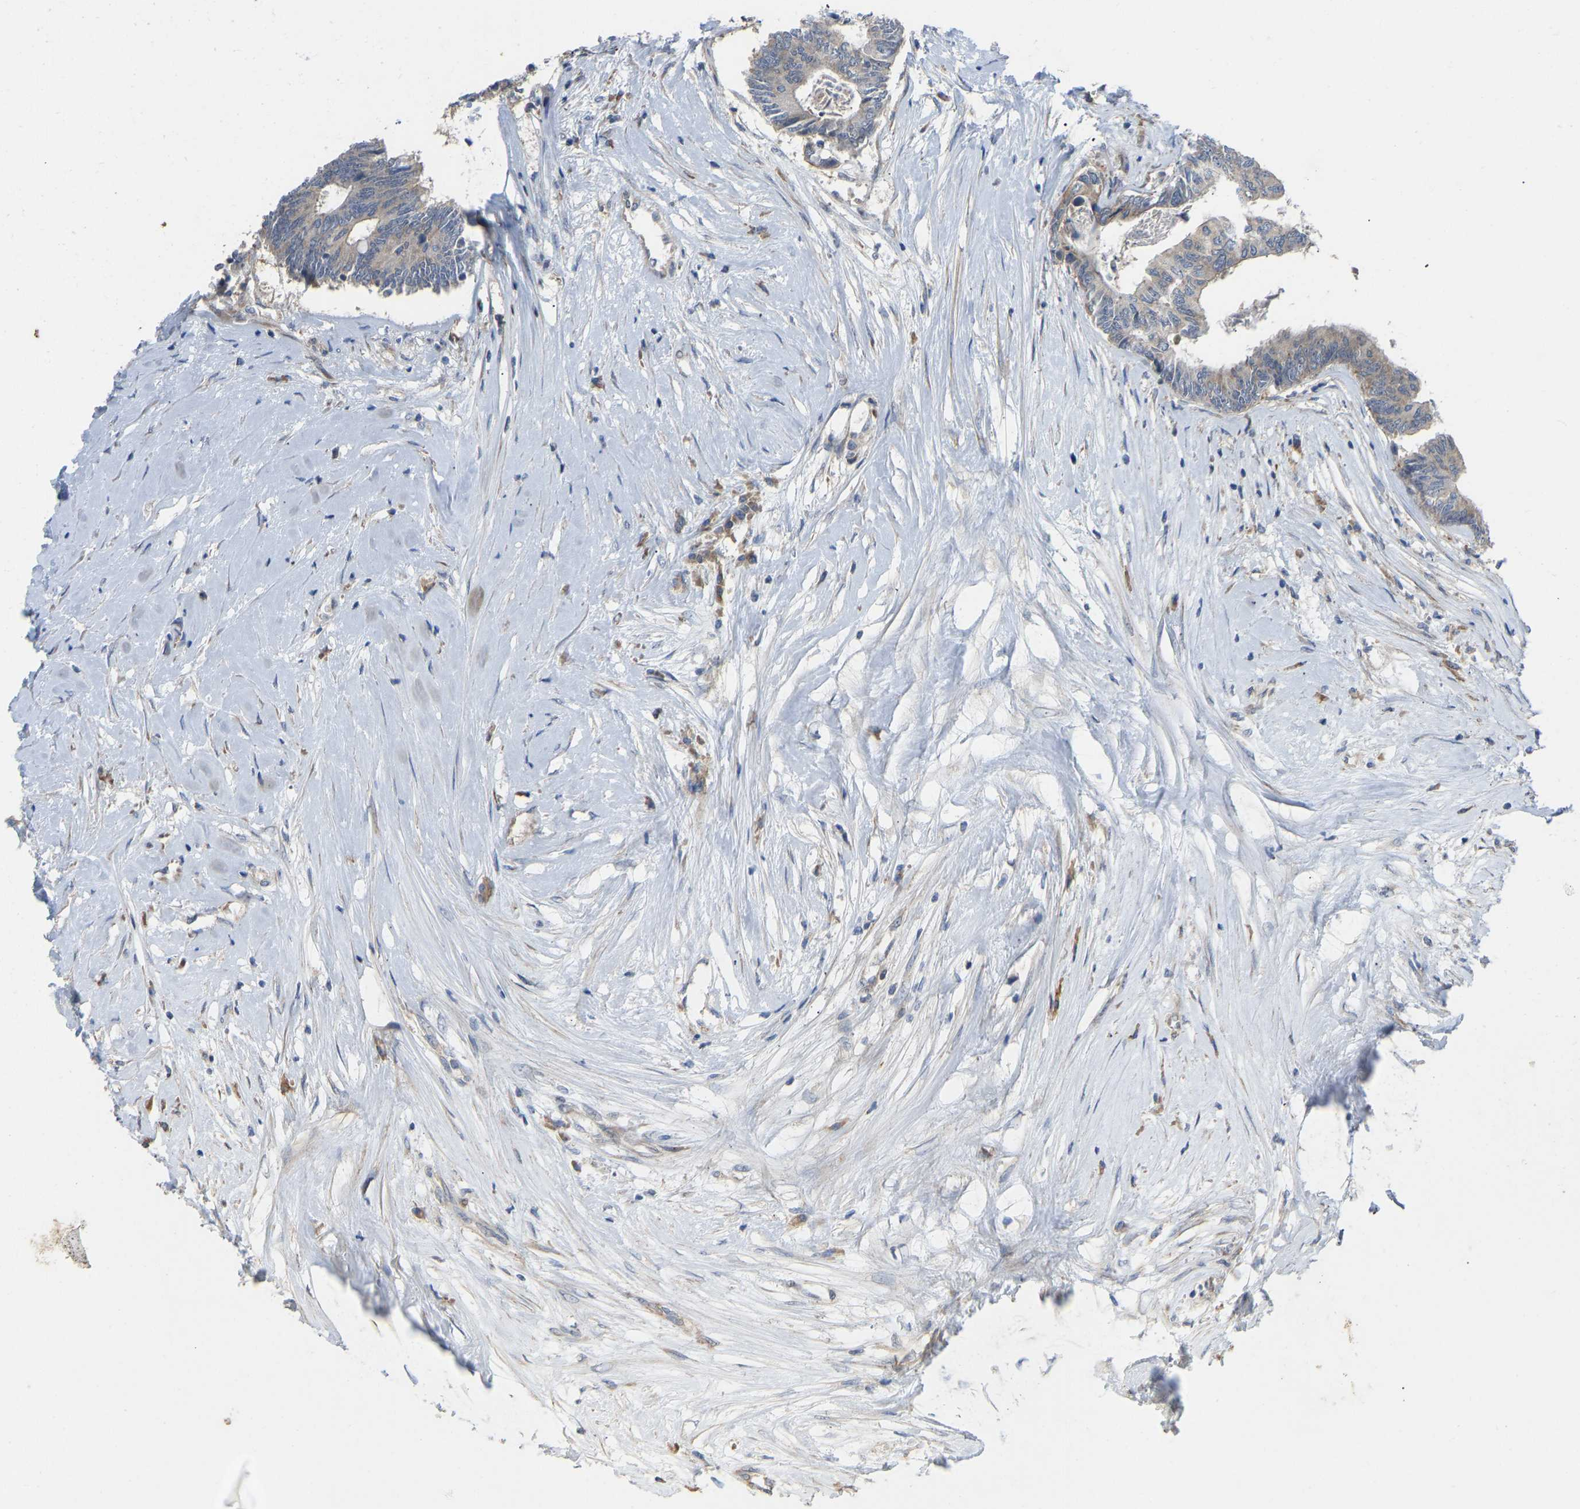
{"staining": {"intensity": "weak", "quantity": "<25%", "location": "cytoplasmic/membranous"}, "tissue": "colorectal cancer", "cell_type": "Tumor cells", "image_type": "cancer", "snomed": [{"axis": "morphology", "description": "Adenocarcinoma, NOS"}, {"axis": "topography", "description": "Rectum"}], "caption": "High magnification brightfield microscopy of colorectal cancer (adenocarcinoma) stained with DAB (3,3'-diaminobenzidine) (brown) and counterstained with hematoxylin (blue): tumor cells show no significant positivity. (DAB (3,3'-diaminobenzidine) immunohistochemistry visualized using brightfield microscopy, high magnification).", "gene": "HACD2", "patient": {"sex": "male", "age": 63}}